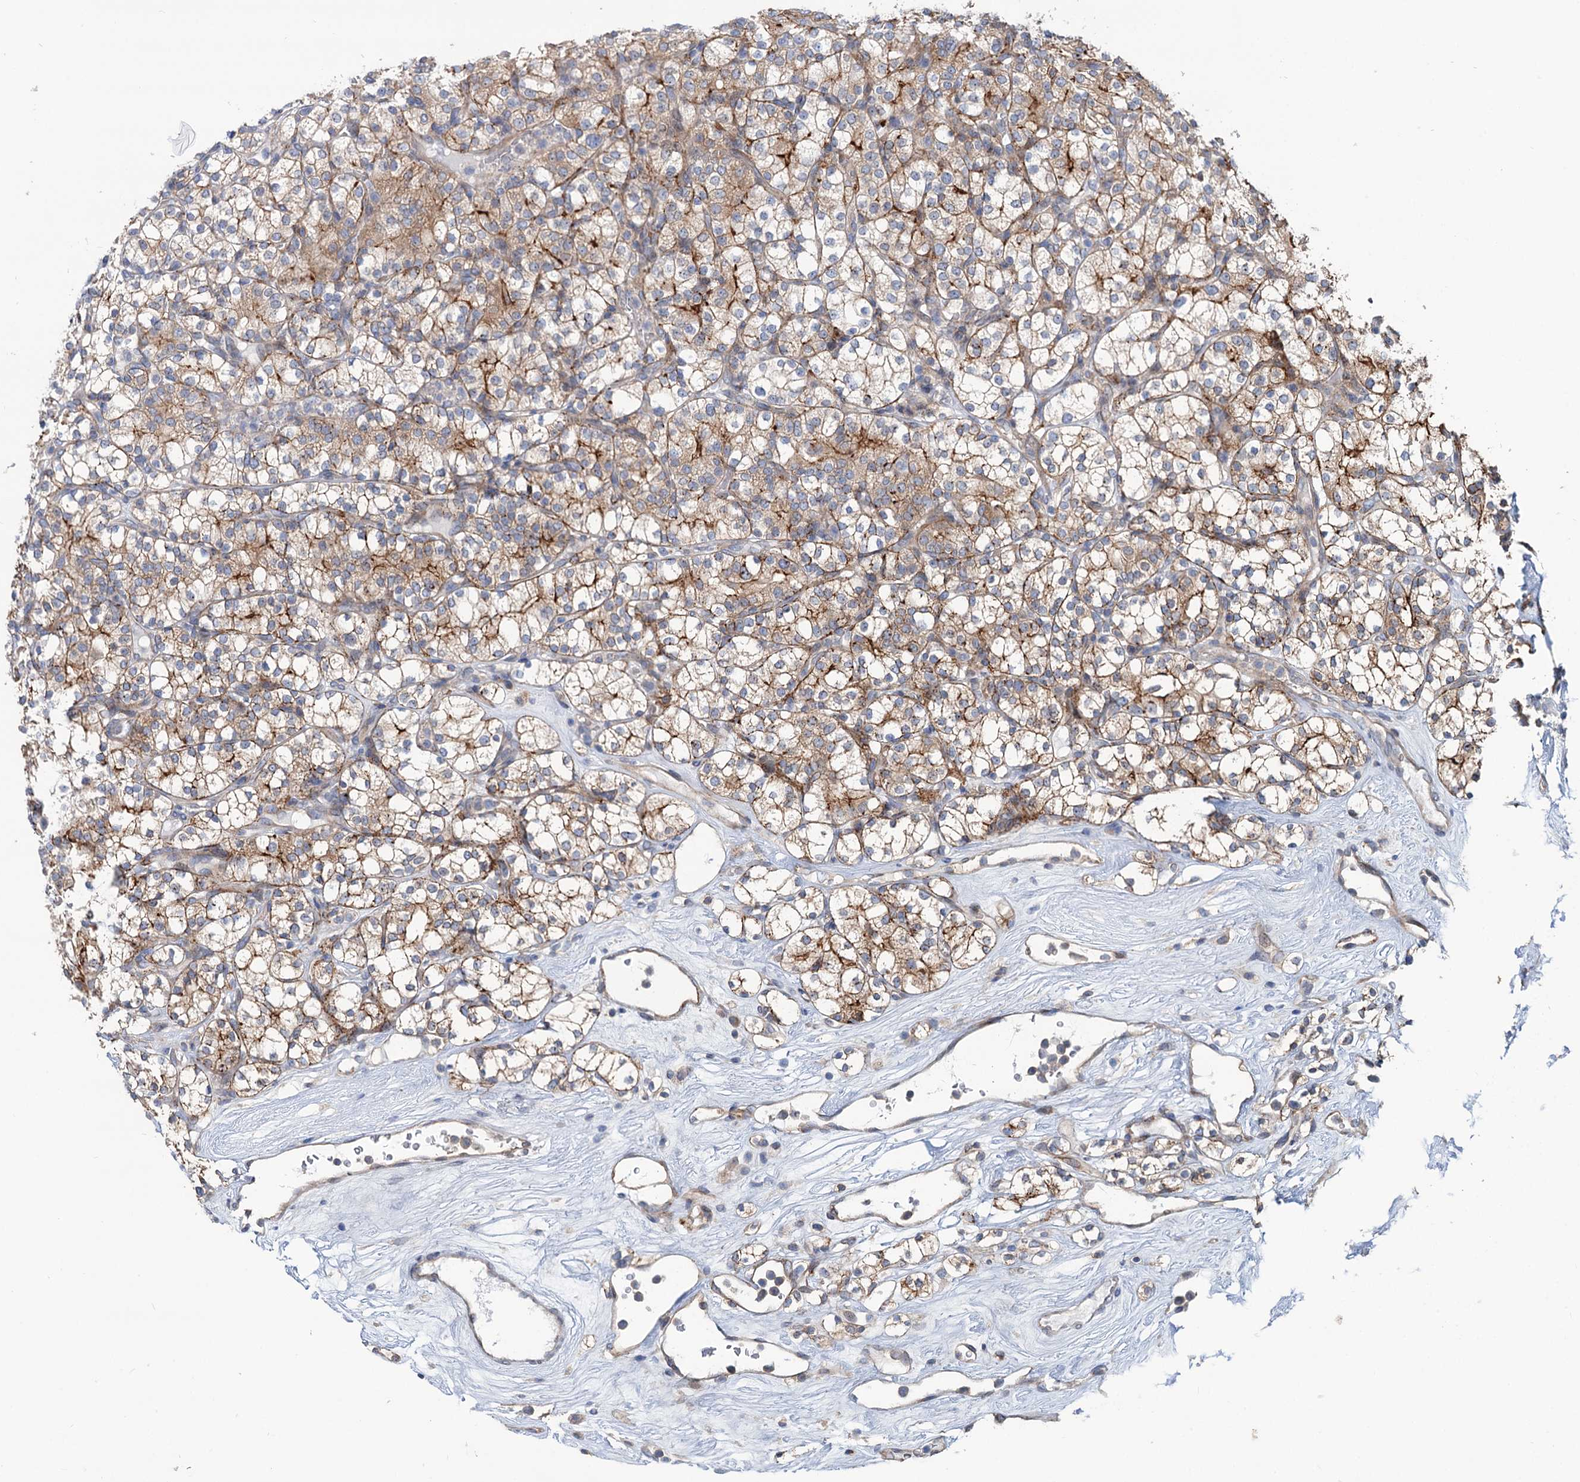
{"staining": {"intensity": "moderate", "quantity": ">75%", "location": "cytoplasmic/membranous"}, "tissue": "renal cancer", "cell_type": "Tumor cells", "image_type": "cancer", "snomed": [{"axis": "morphology", "description": "Adenocarcinoma, NOS"}, {"axis": "topography", "description": "Kidney"}], "caption": "Human renal cancer (adenocarcinoma) stained with a protein marker demonstrates moderate staining in tumor cells.", "gene": "PTDSS2", "patient": {"sex": "male", "age": 77}}